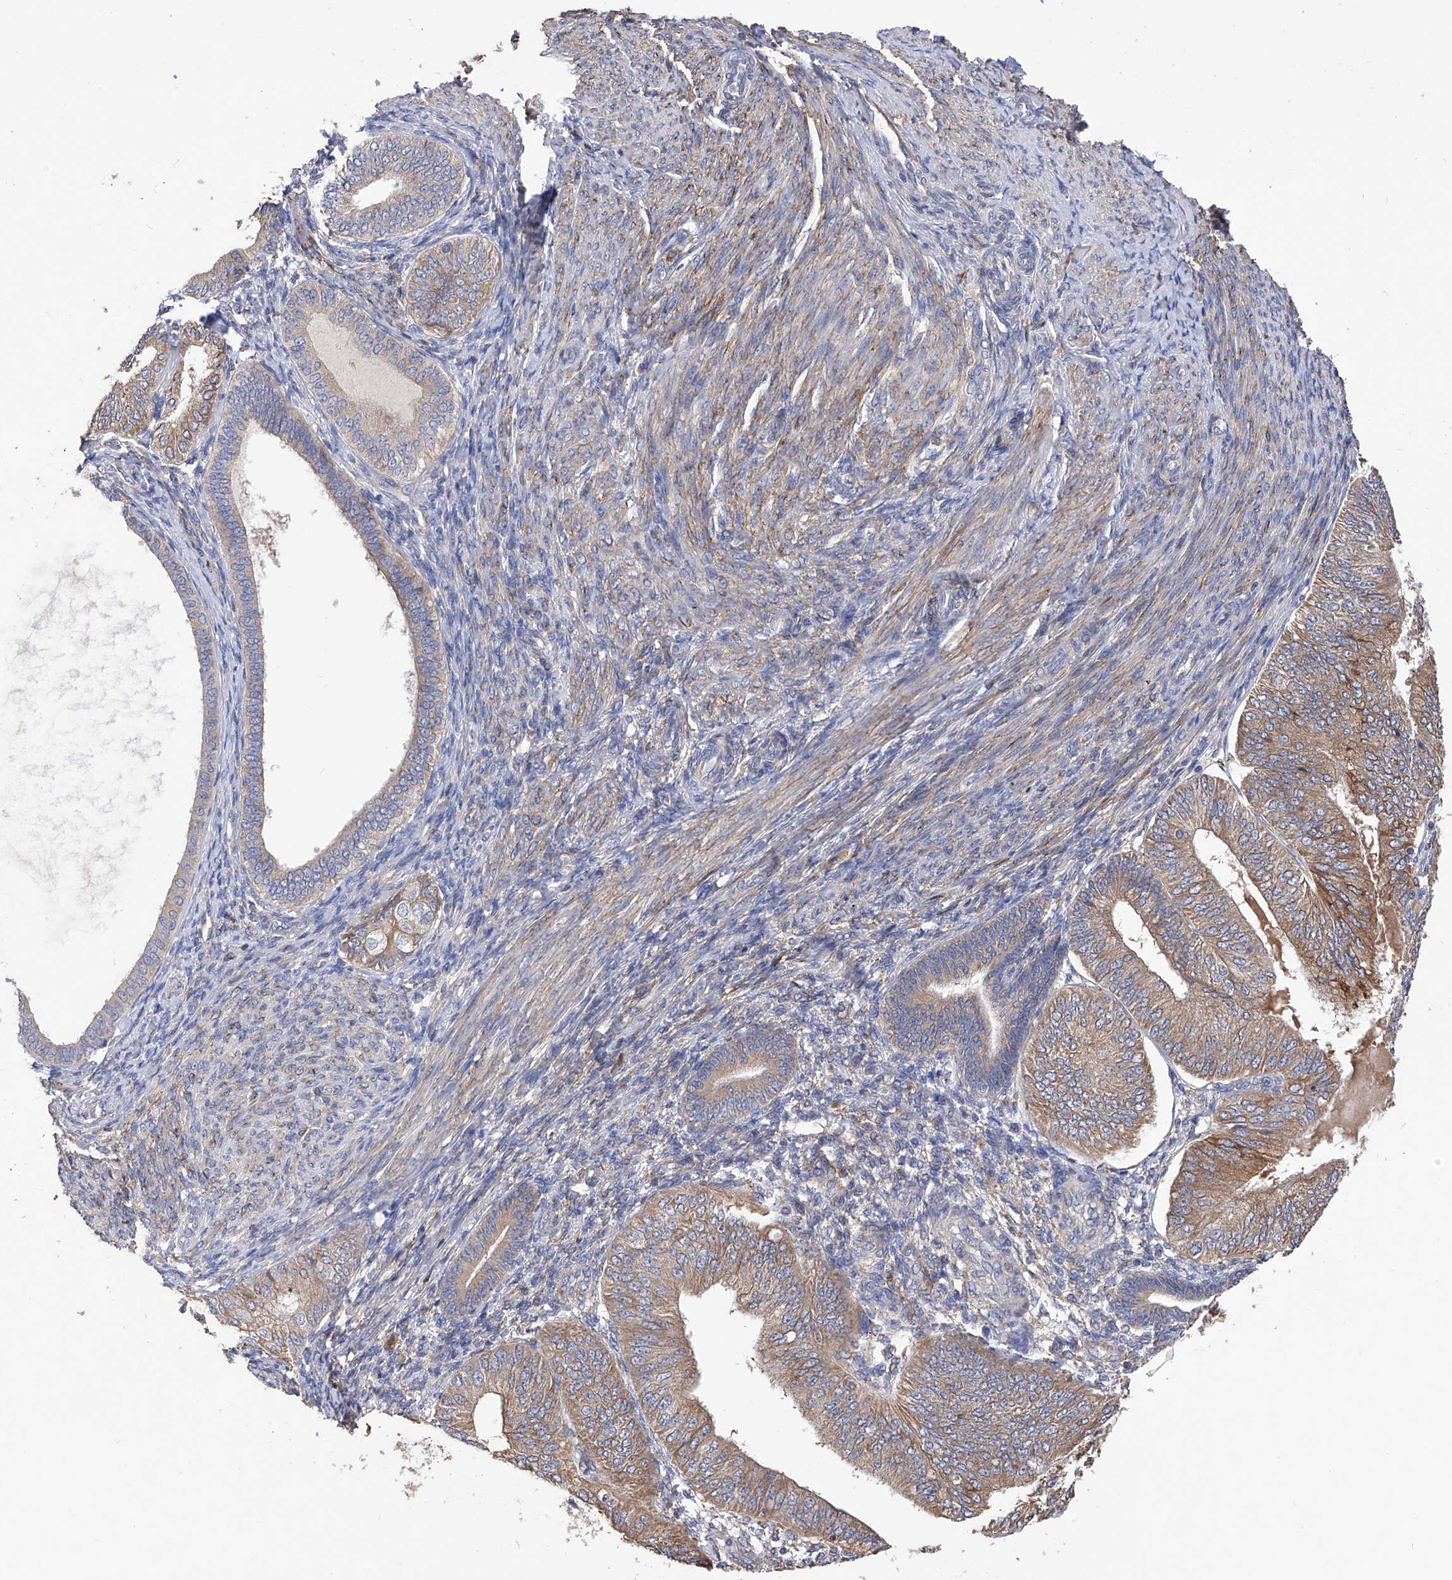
{"staining": {"intensity": "moderate", "quantity": ">75%", "location": "cytoplasmic/membranous"}, "tissue": "endometrial cancer", "cell_type": "Tumor cells", "image_type": "cancer", "snomed": [{"axis": "morphology", "description": "Adenocarcinoma, NOS"}, {"axis": "topography", "description": "Endometrium"}], "caption": "The immunohistochemical stain labels moderate cytoplasmic/membranous positivity in tumor cells of endometrial cancer tissue.", "gene": "INPP5B", "patient": {"sex": "female", "age": 58}}